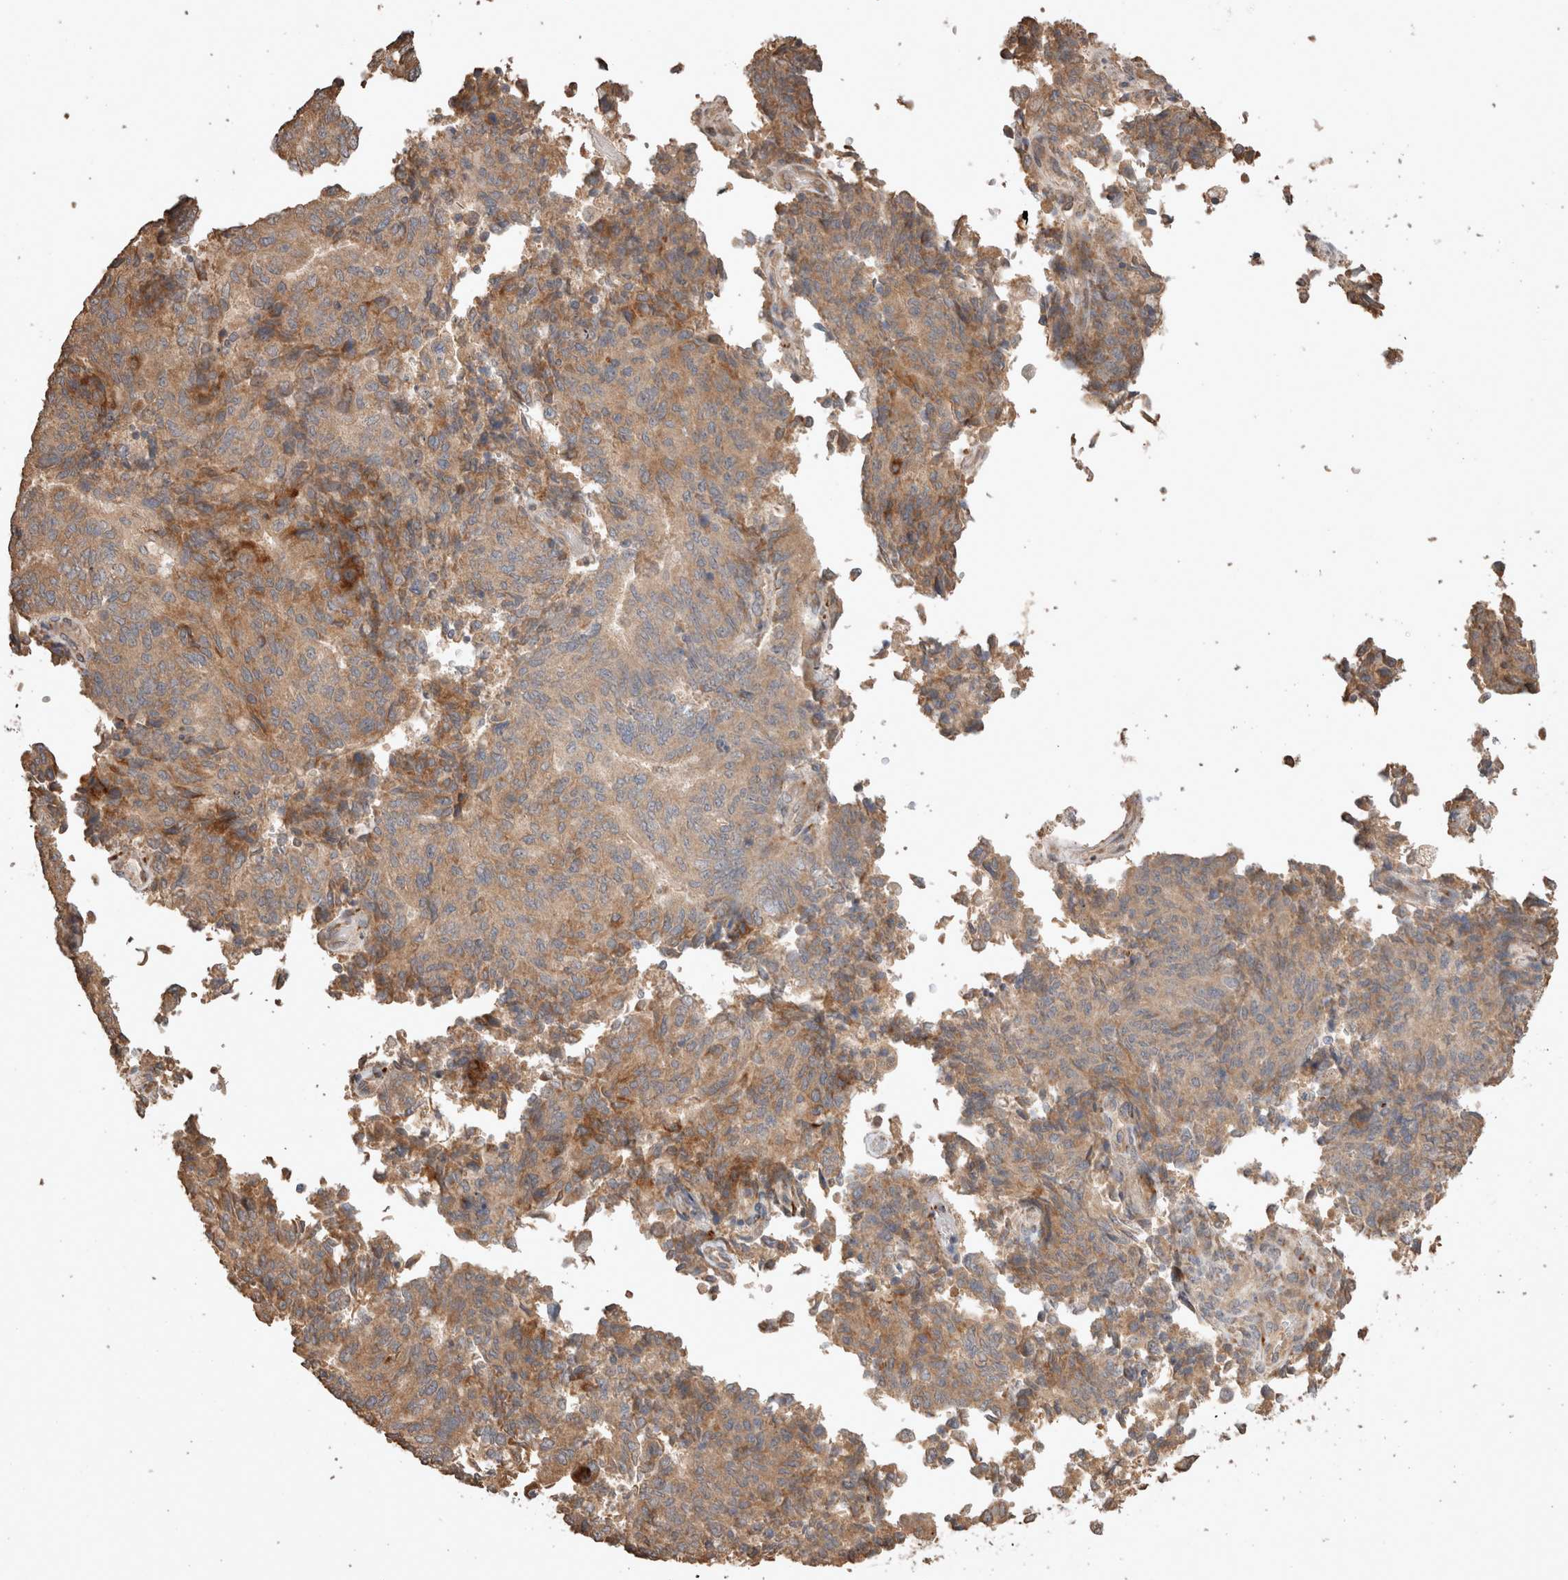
{"staining": {"intensity": "weak", "quantity": ">75%", "location": "cytoplasmic/membranous"}, "tissue": "endometrial cancer", "cell_type": "Tumor cells", "image_type": "cancer", "snomed": [{"axis": "morphology", "description": "Adenocarcinoma, NOS"}, {"axis": "topography", "description": "Endometrium"}], "caption": "Weak cytoplasmic/membranous expression for a protein is seen in about >75% of tumor cells of adenocarcinoma (endometrial) using immunohistochemistry (IHC).", "gene": "HROB", "patient": {"sex": "female", "age": 80}}